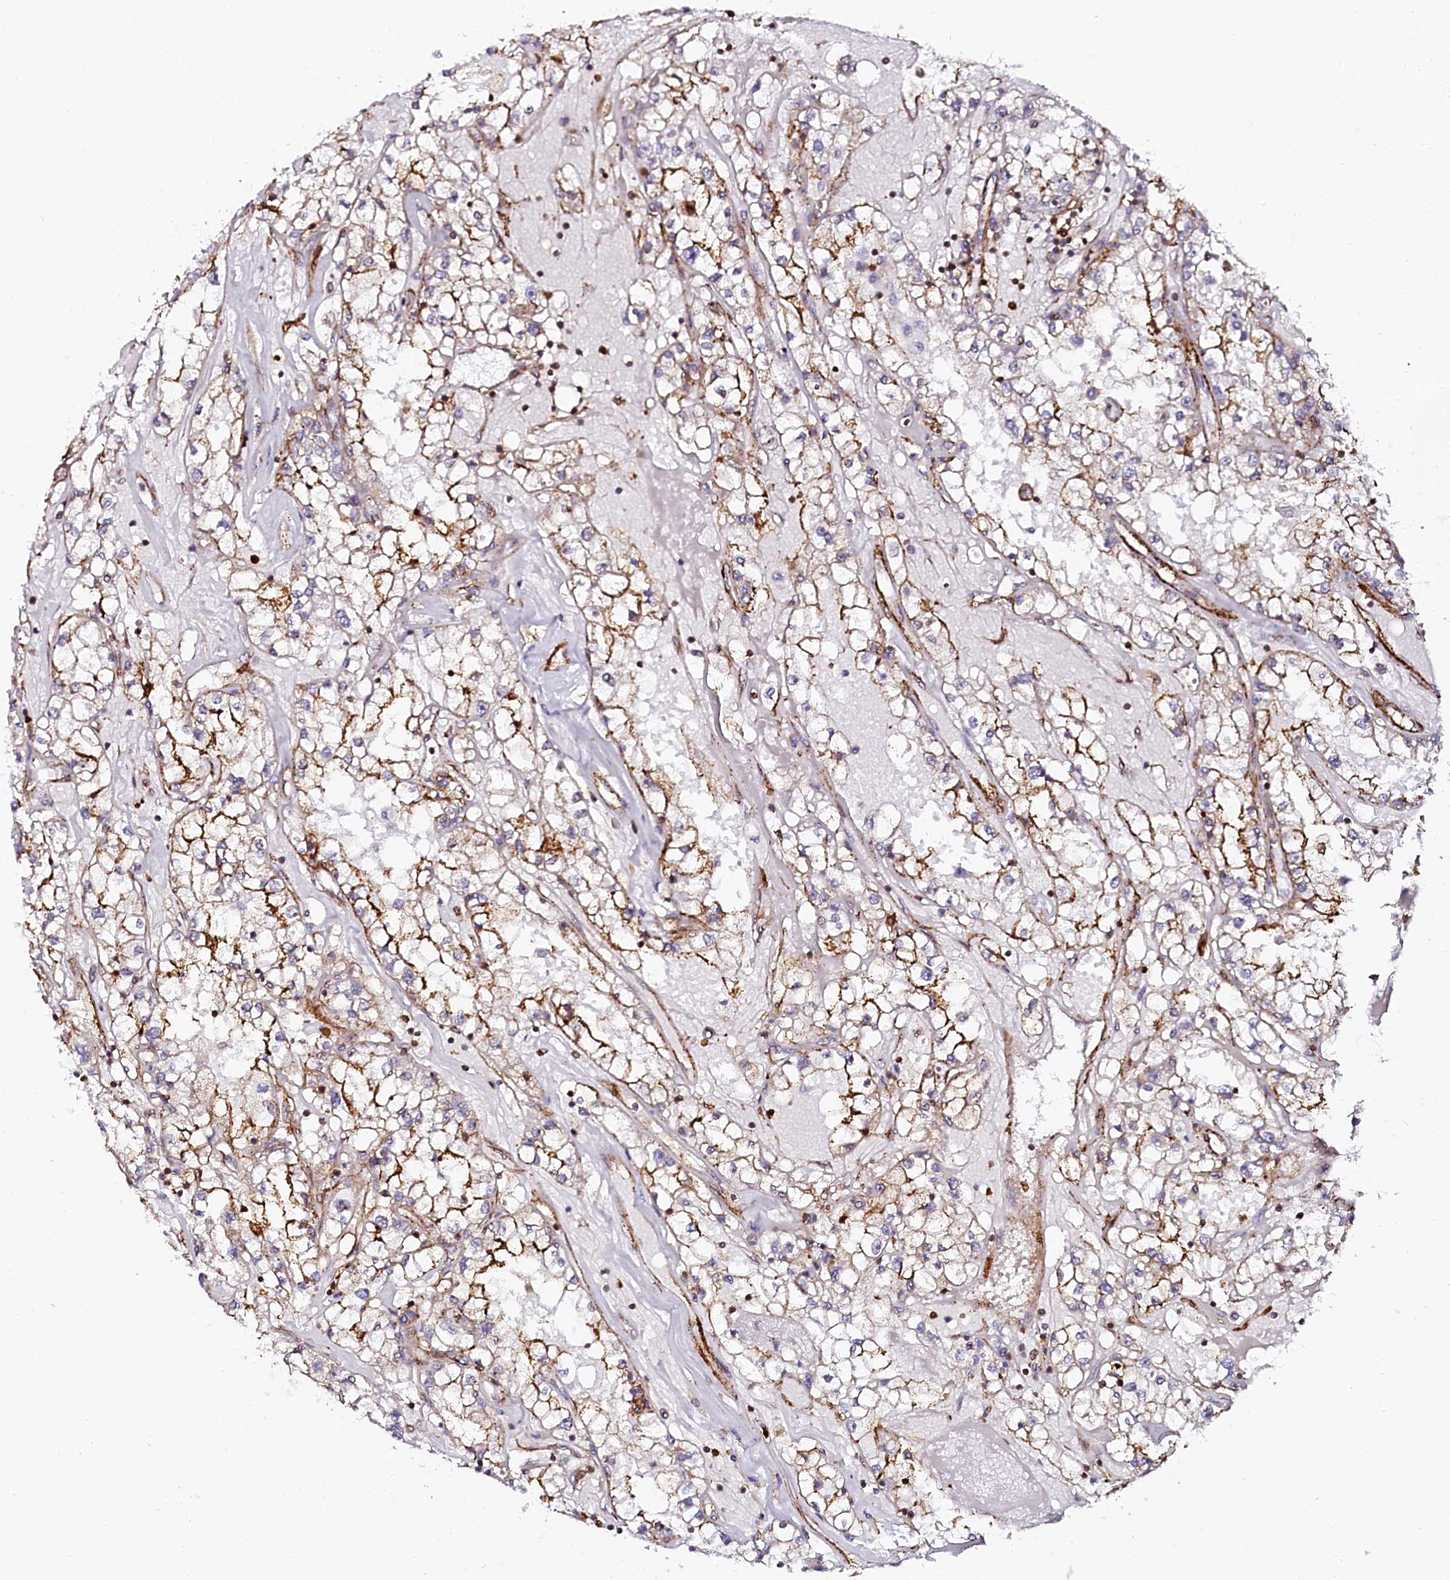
{"staining": {"intensity": "strong", "quantity": ">75%", "location": "cytoplasmic/membranous"}, "tissue": "renal cancer", "cell_type": "Tumor cells", "image_type": "cancer", "snomed": [{"axis": "morphology", "description": "Adenocarcinoma, NOS"}, {"axis": "topography", "description": "Kidney"}], "caption": "Brown immunohistochemical staining in human renal cancer (adenocarcinoma) exhibits strong cytoplasmic/membranous expression in approximately >75% of tumor cells.", "gene": "AAAS", "patient": {"sex": "male", "age": 56}}